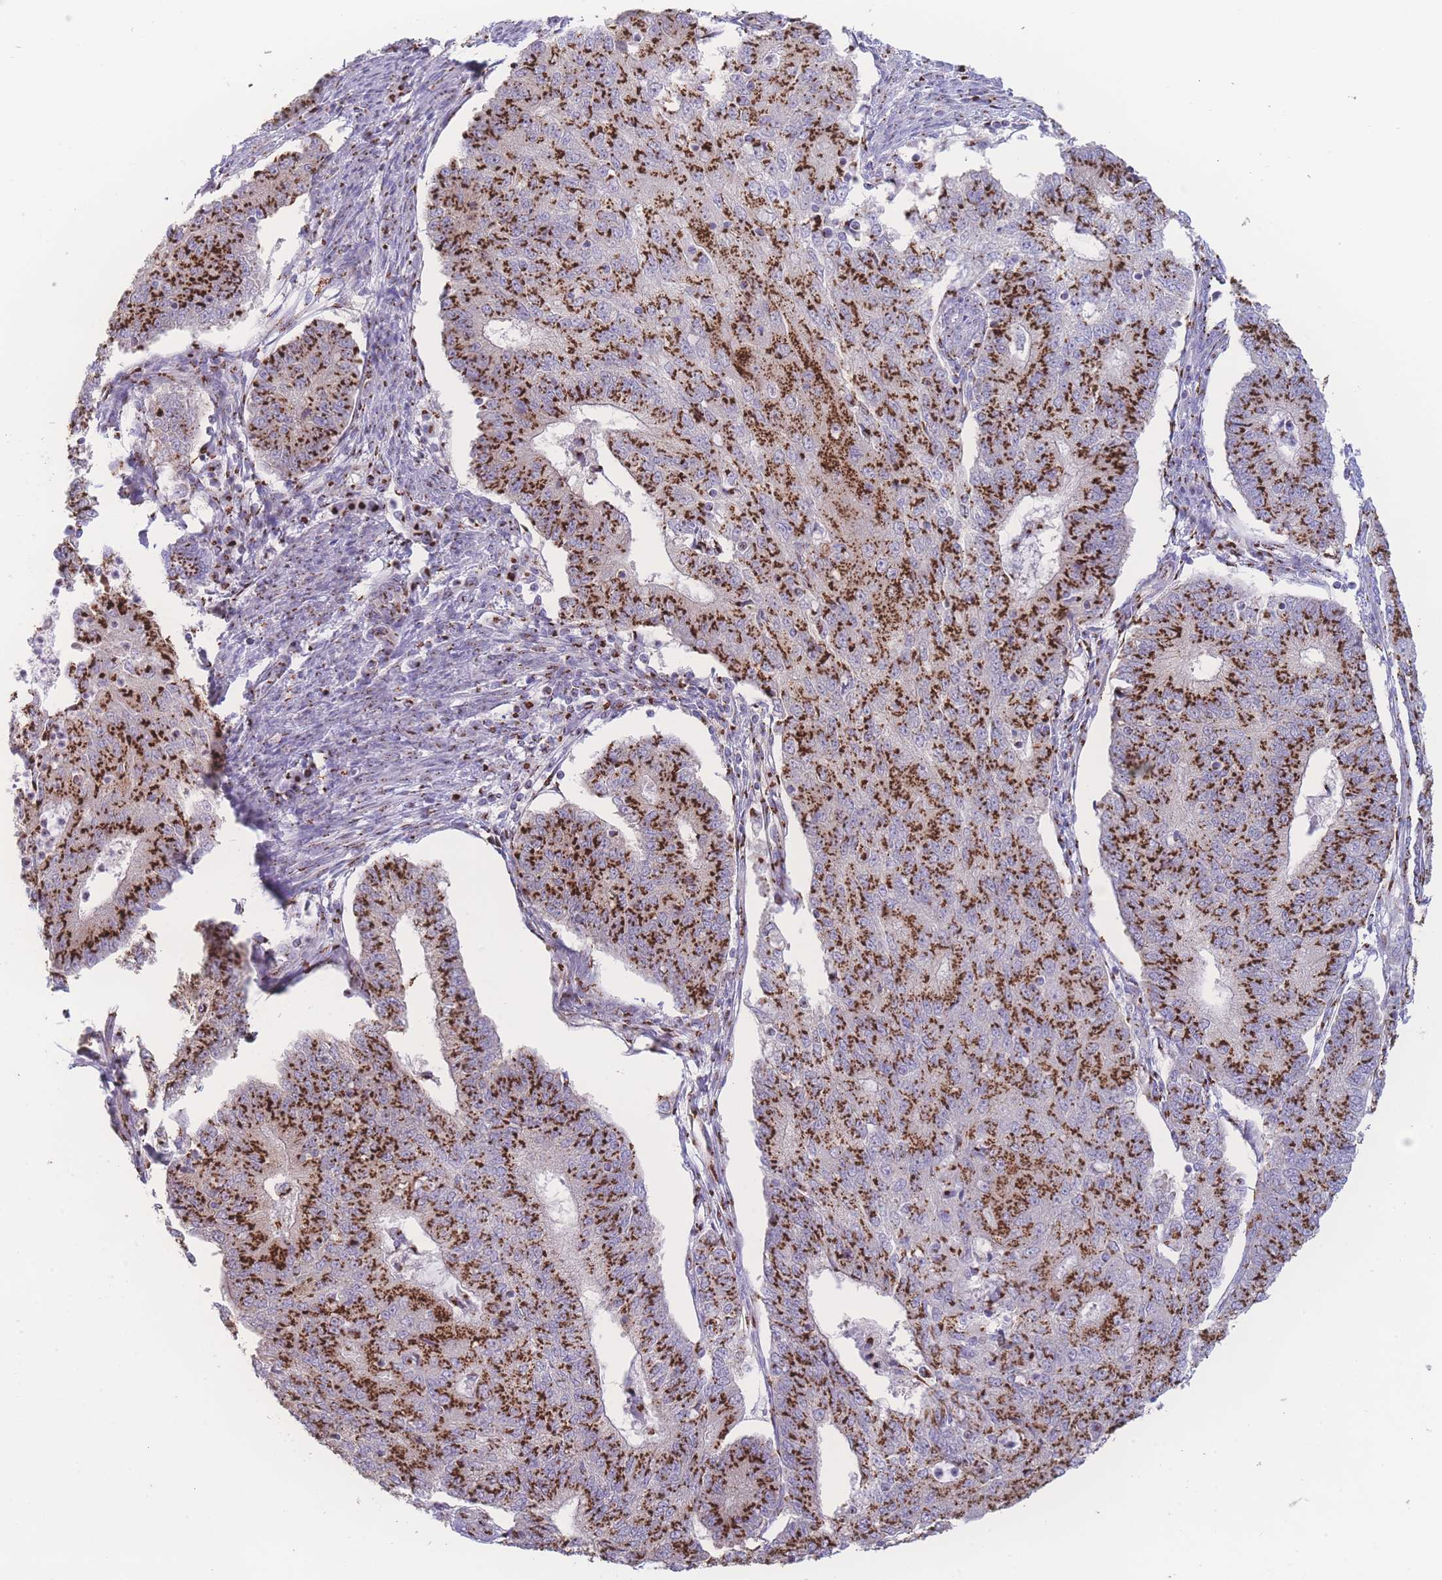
{"staining": {"intensity": "strong", "quantity": ">75%", "location": "cytoplasmic/membranous"}, "tissue": "endometrial cancer", "cell_type": "Tumor cells", "image_type": "cancer", "snomed": [{"axis": "morphology", "description": "Adenocarcinoma, NOS"}, {"axis": "topography", "description": "Endometrium"}], "caption": "Tumor cells reveal strong cytoplasmic/membranous expression in about >75% of cells in endometrial adenocarcinoma.", "gene": "GOLM2", "patient": {"sex": "female", "age": 56}}